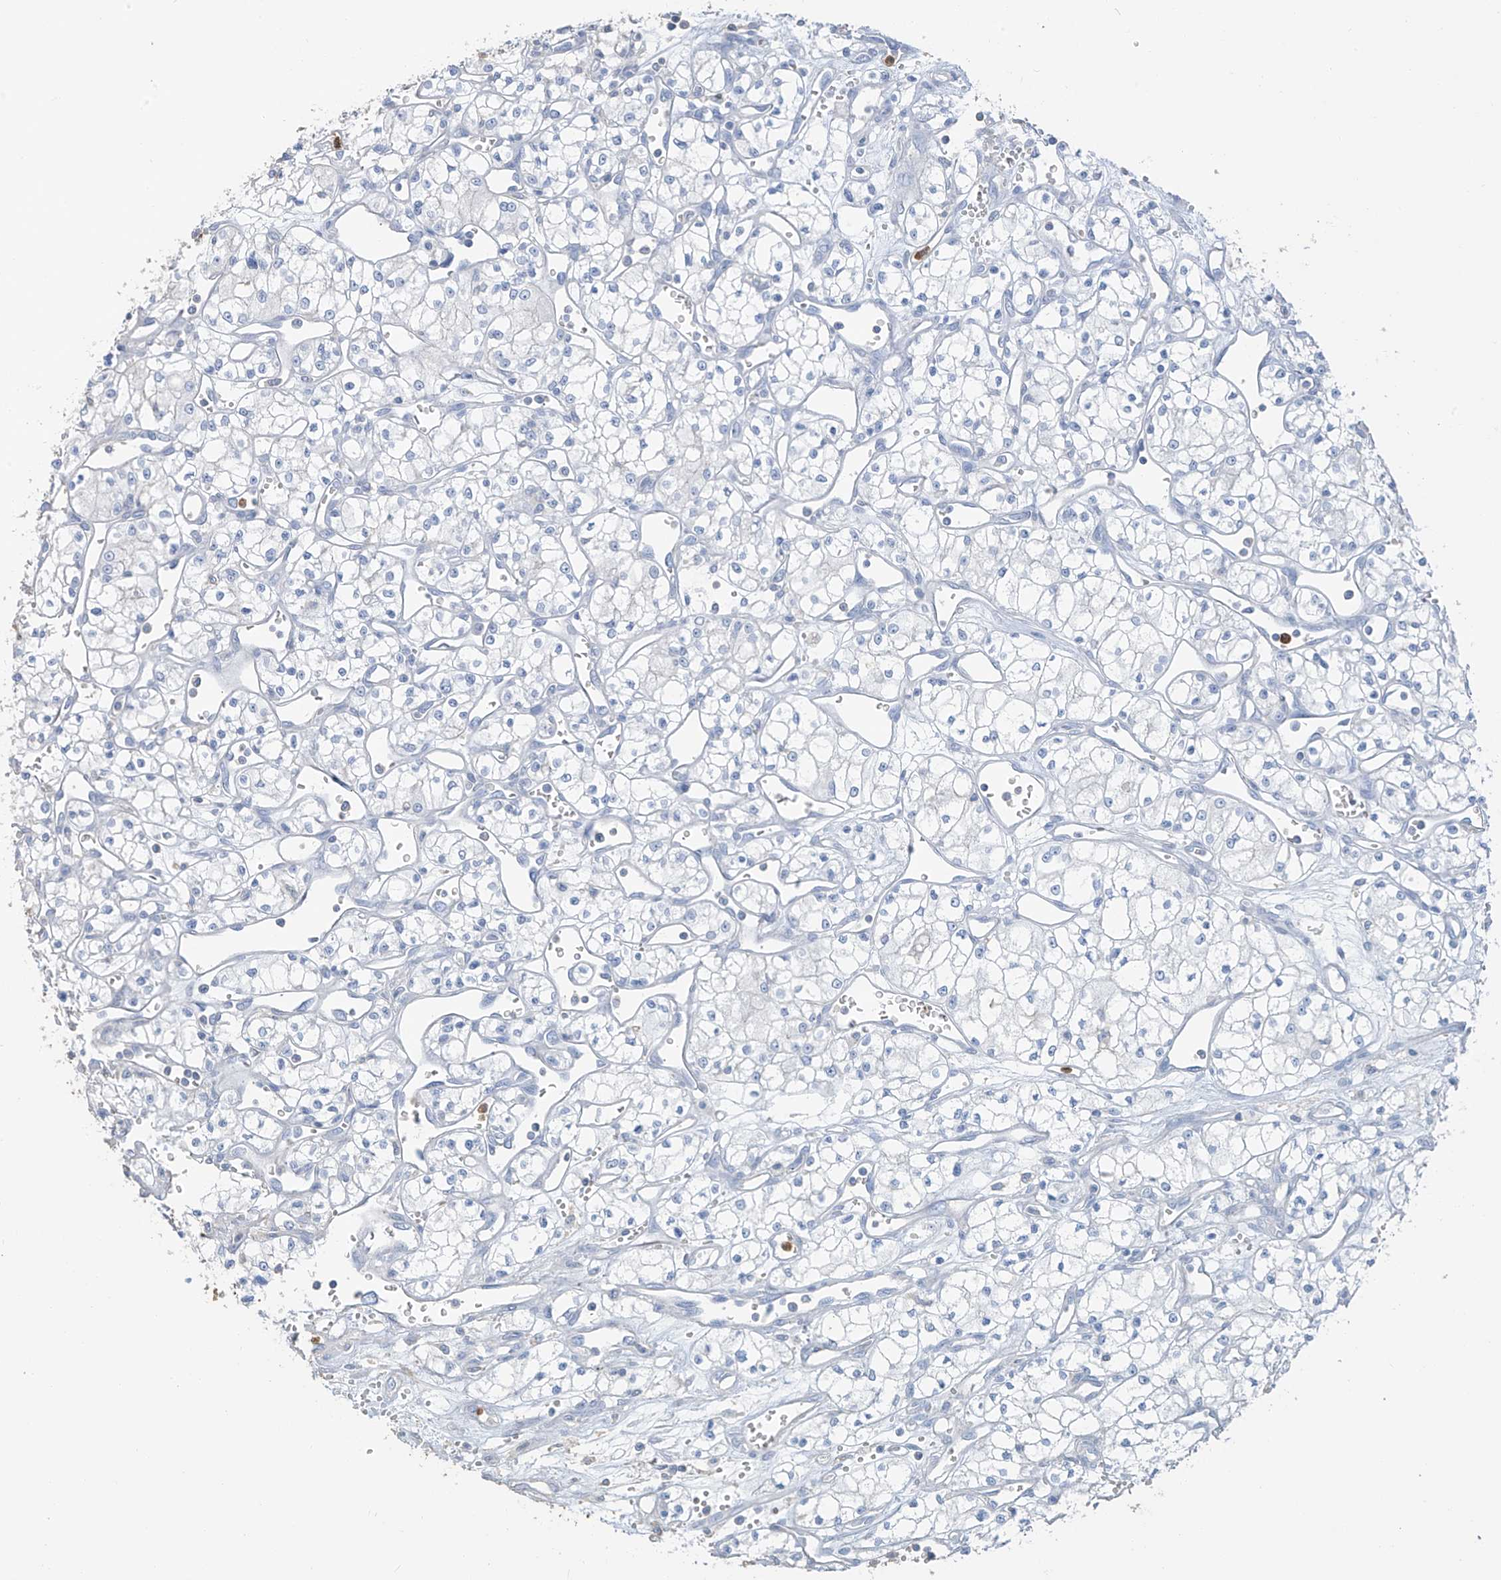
{"staining": {"intensity": "negative", "quantity": "none", "location": "none"}, "tissue": "renal cancer", "cell_type": "Tumor cells", "image_type": "cancer", "snomed": [{"axis": "morphology", "description": "Adenocarcinoma, NOS"}, {"axis": "topography", "description": "Kidney"}], "caption": "High power microscopy micrograph of an immunohistochemistry (IHC) photomicrograph of adenocarcinoma (renal), revealing no significant positivity in tumor cells. (Immunohistochemistry (ihc), brightfield microscopy, high magnification).", "gene": "PAFAH1B3", "patient": {"sex": "male", "age": 59}}